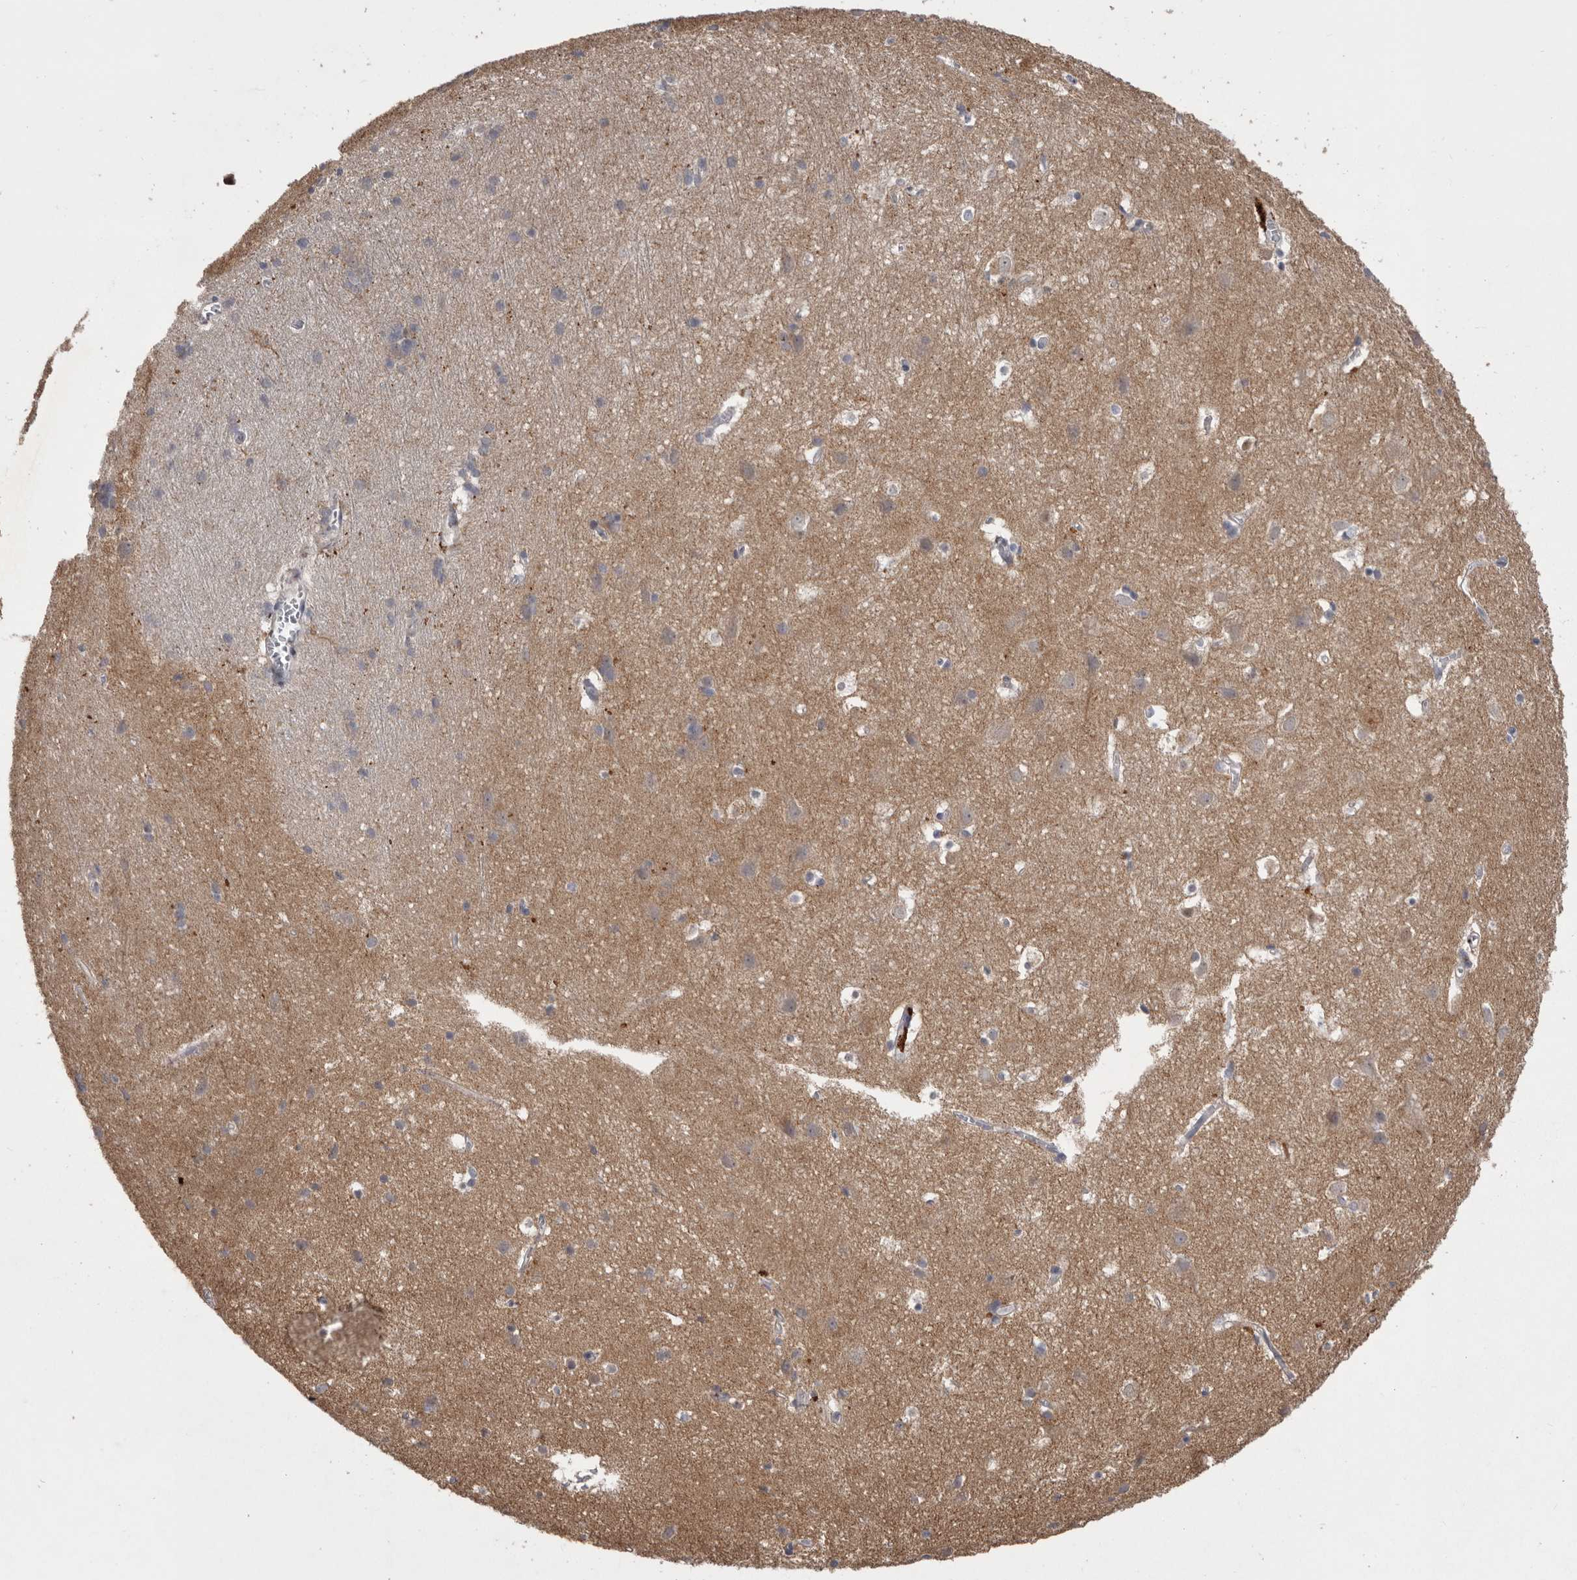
{"staining": {"intensity": "negative", "quantity": "none", "location": "none"}, "tissue": "cerebral cortex", "cell_type": "Endothelial cells", "image_type": "normal", "snomed": [{"axis": "morphology", "description": "Normal tissue, NOS"}, {"axis": "topography", "description": "Cerebral cortex"}], "caption": "Immunohistochemistry (IHC) photomicrograph of benign cerebral cortex: cerebral cortex stained with DAB (3,3'-diaminobenzidine) exhibits no significant protein positivity in endothelial cells.", "gene": "WDR47", "patient": {"sex": "male", "age": 54}}